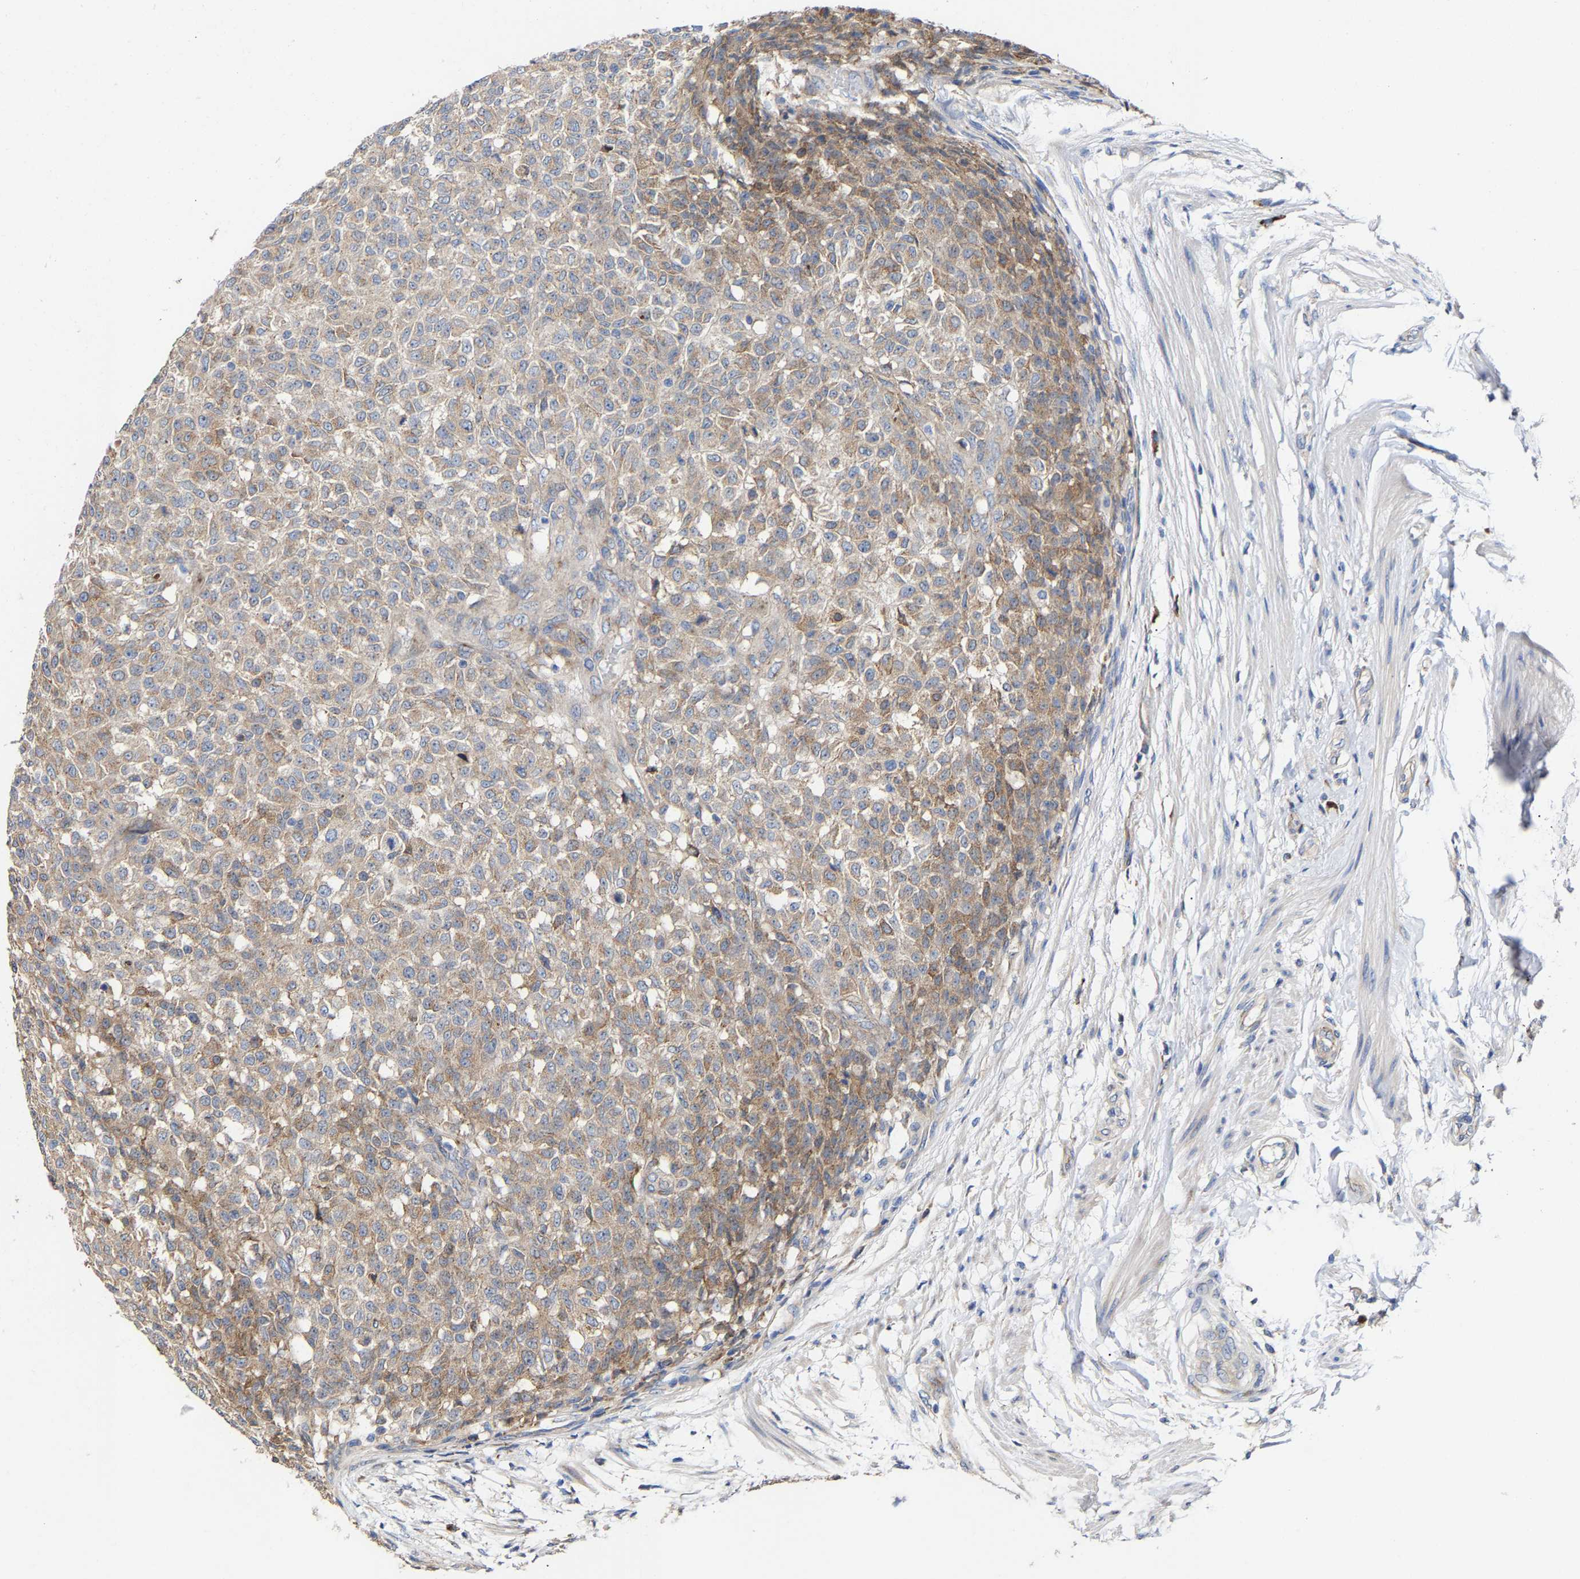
{"staining": {"intensity": "moderate", "quantity": "<25%", "location": "cytoplasmic/membranous"}, "tissue": "testis cancer", "cell_type": "Tumor cells", "image_type": "cancer", "snomed": [{"axis": "morphology", "description": "Seminoma, NOS"}, {"axis": "topography", "description": "Testis"}], "caption": "Brown immunohistochemical staining in seminoma (testis) exhibits moderate cytoplasmic/membranous expression in approximately <25% of tumor cells.", "gene": "PPP1R15A", "patient": {"sex": "male", "age": 59}}